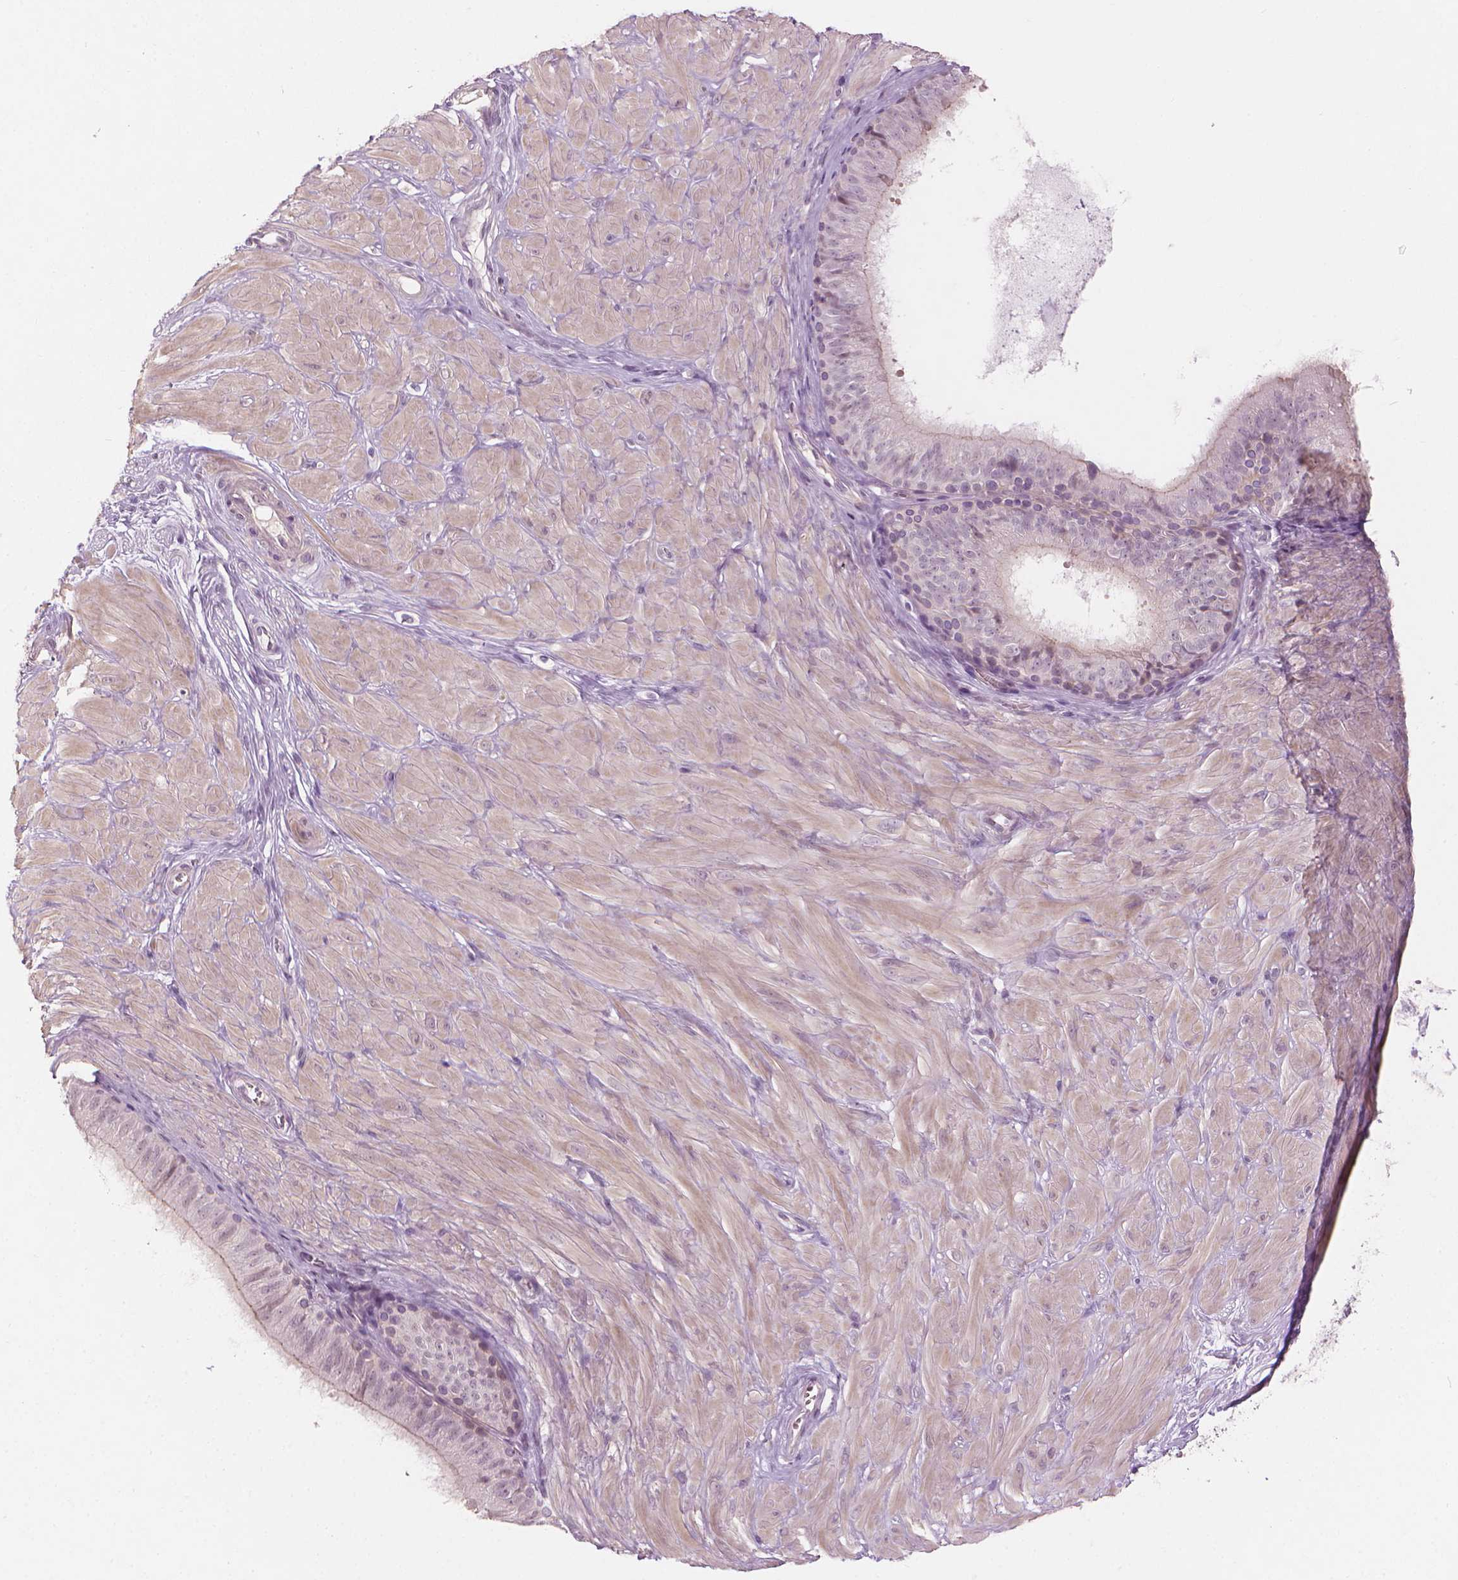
{"staining": {"intensity": "weak", "quantity": "25%-75%", "location": "cytoplasmic/membranous"}, "tissue": "epididymis", "cell_type": "Glandular cells", "image_type": "normal", "snomed": [{"axis": "morphology", "description": "Normal tissue, NOS"}, {"axis": "topography", "description": "Epididymis"}], "caption": "This is a histology image of IHC staining of normal epididymis, which shows weak staining in the cytoplasmic/membranous of glandular cells.", "gene": "SAXO2", "patient": {"sex": "male", "age": 37}}